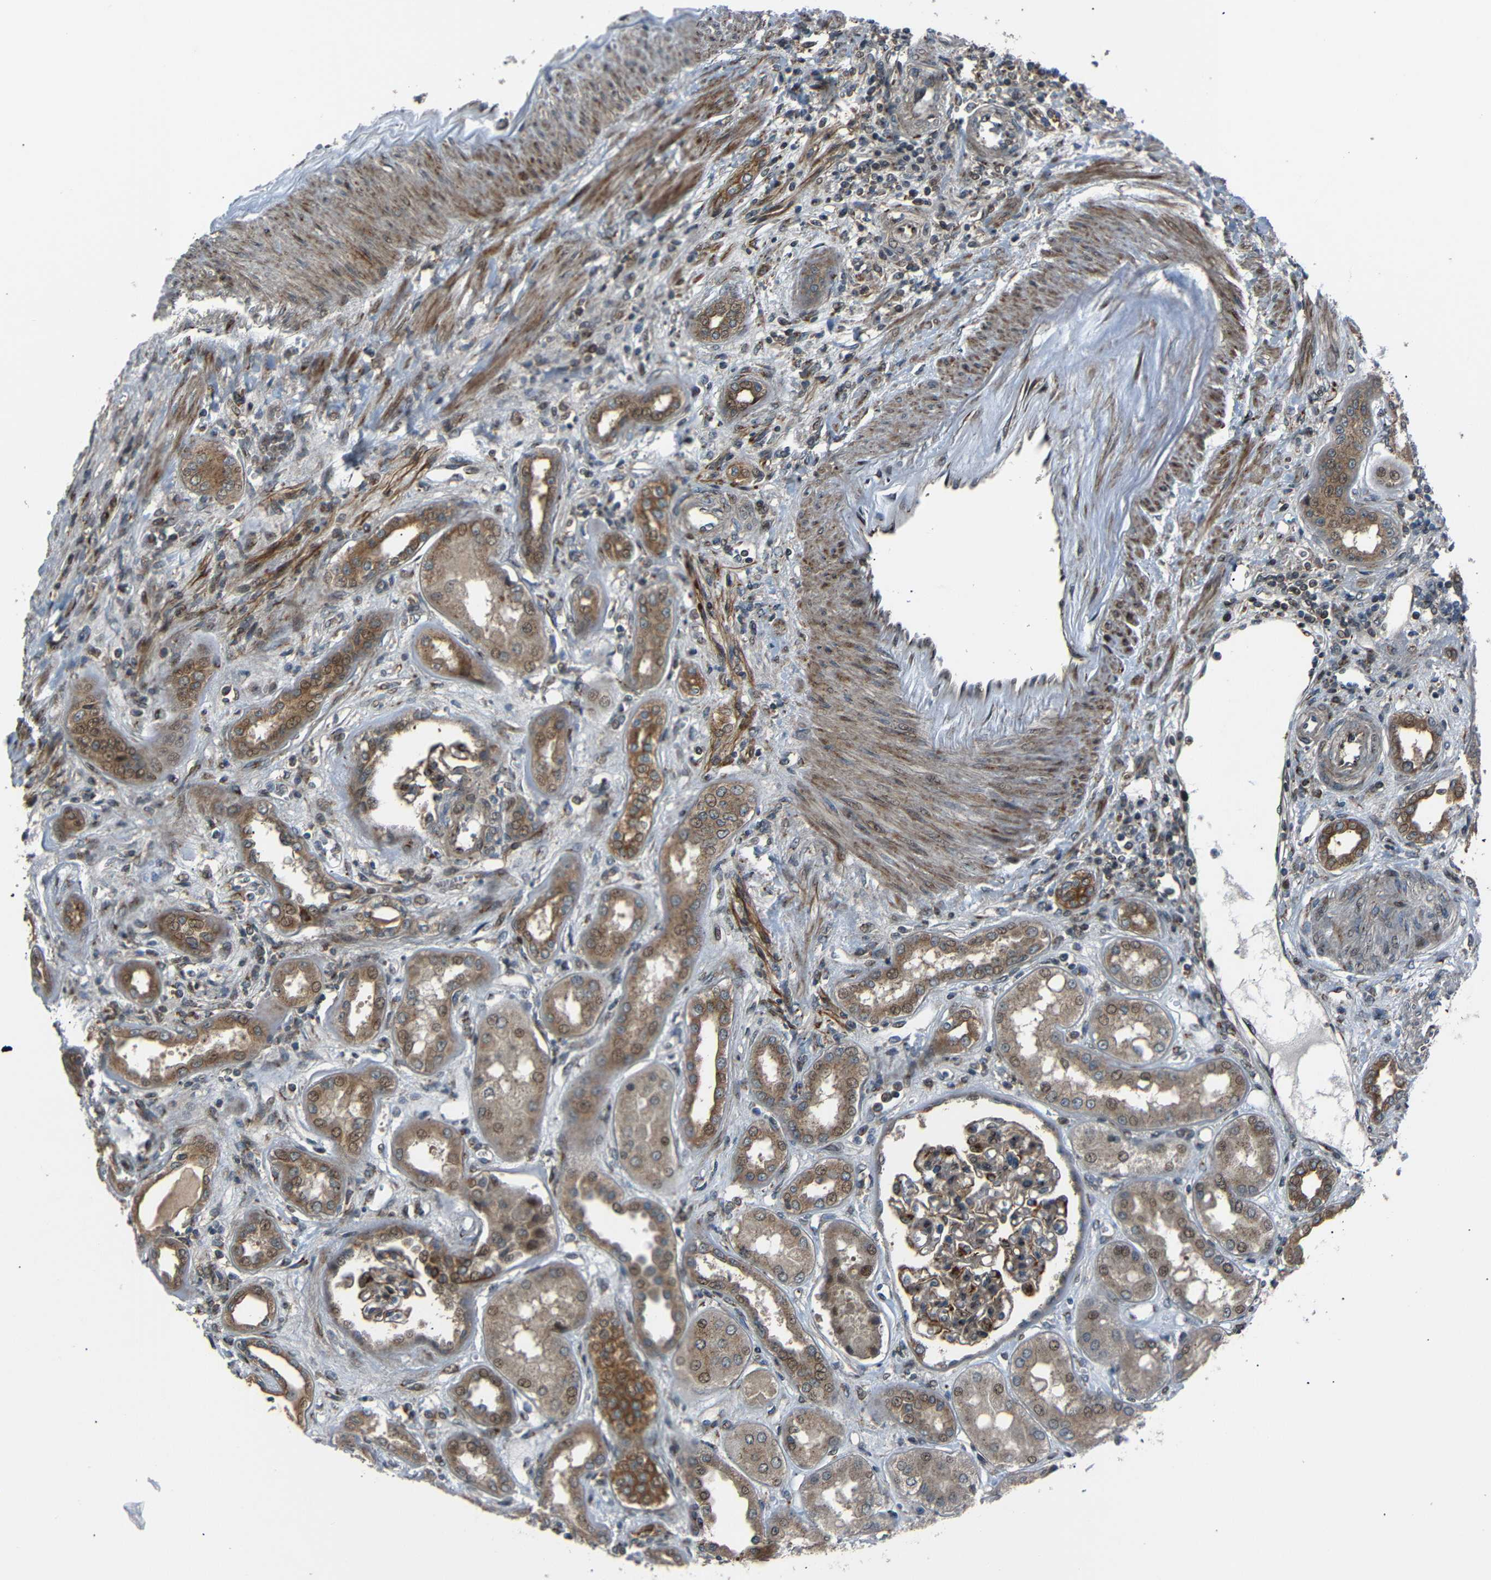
{"staining": {"intensity": "moderate", "quantity": ">75%", "location": "cytoplasmic/membranous,nuclear"}, "tissue": "kidney", "cell_type": "Cells in glomeruli", "image_type": "normal", "snomed": [{"axis": "morphology", "description": "Normal tissue, NOS"}, {"axis": "topography", "description": "Kidney"}], "caption": "About >75% of cells in glomeruli in benign human kidney display moderate cytoplasmic/membranous,nuclear protein positivity as visualized by brown immunohistochemical staining.", "gene": "AKAP9", "patient": {"sex": "male", "age": 59}}